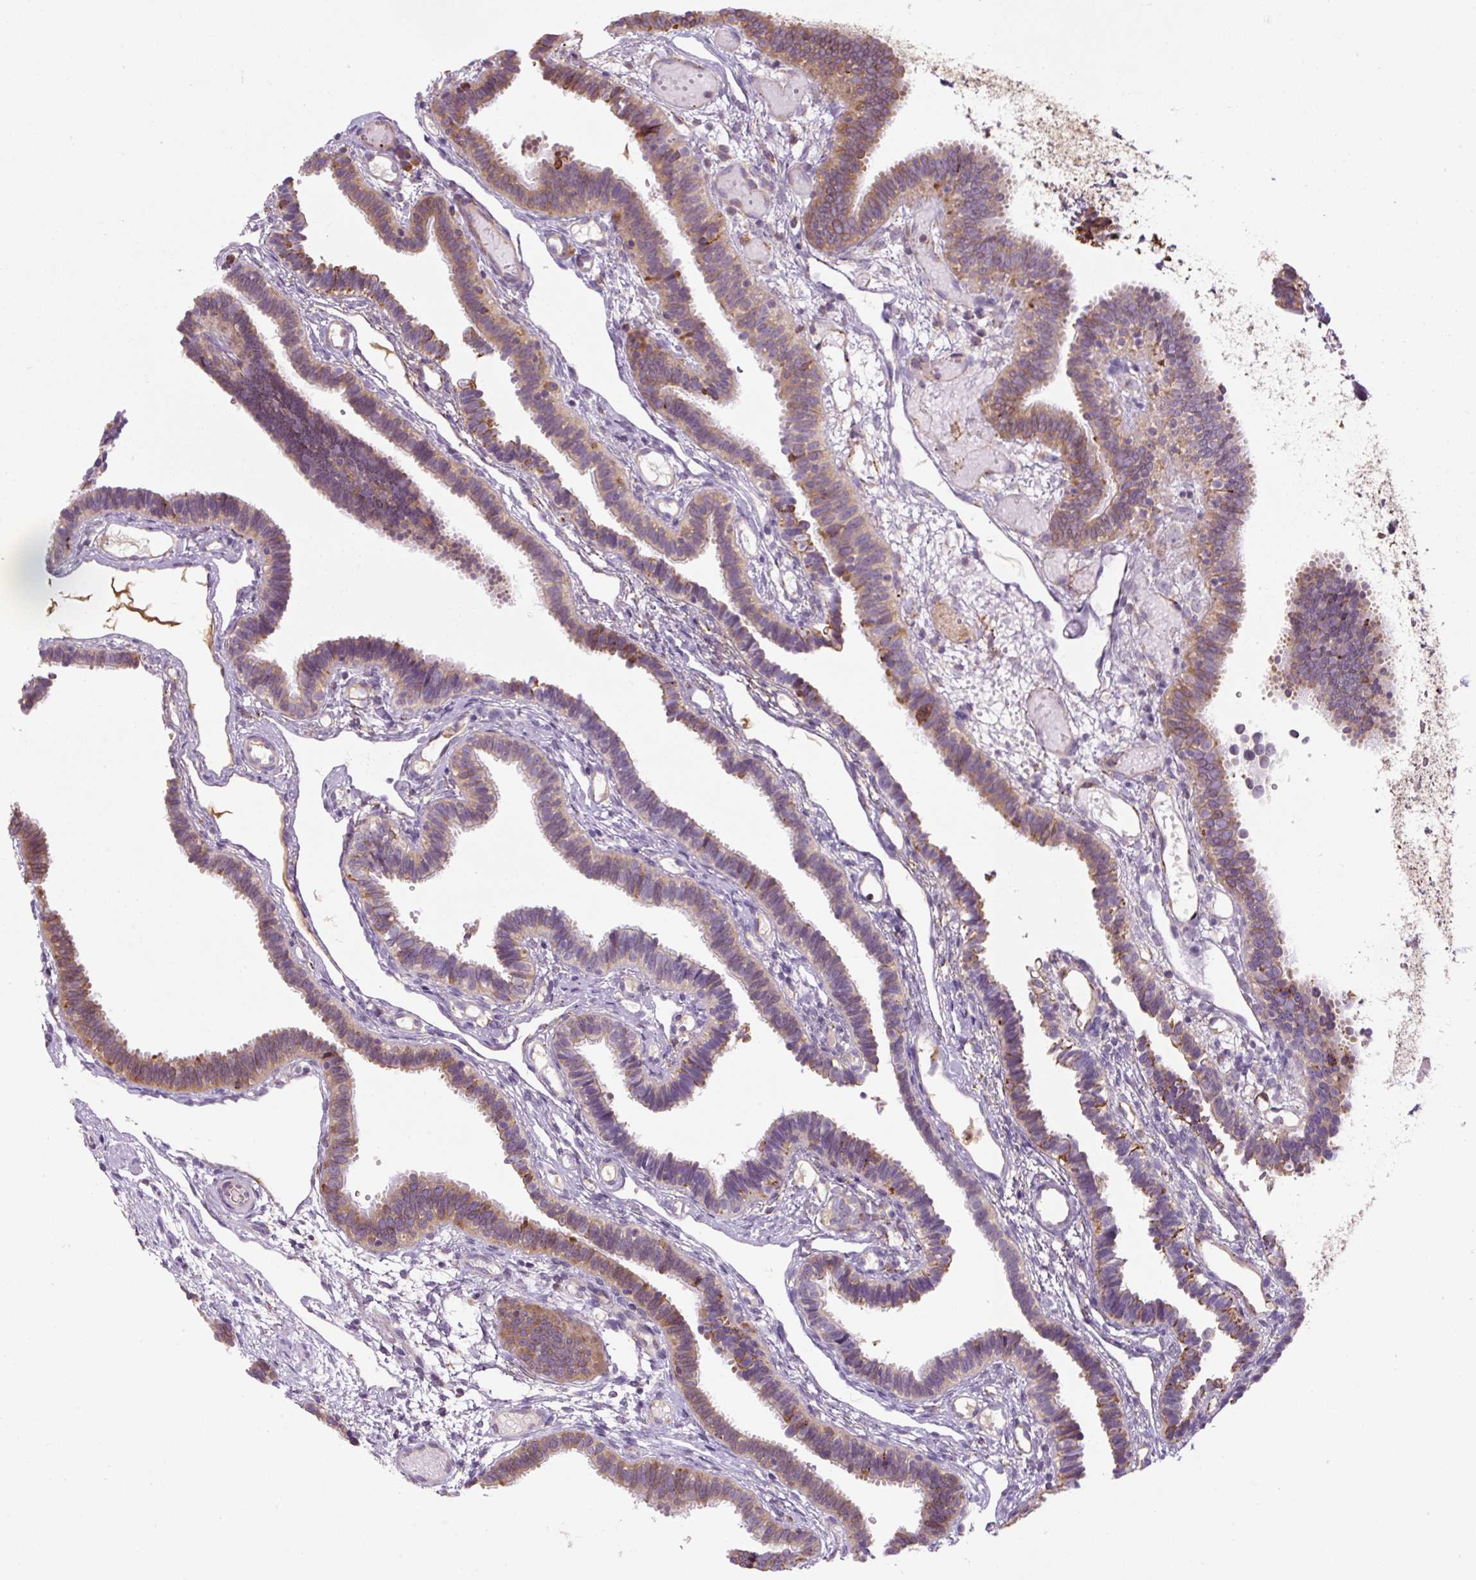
{"staining": {"intensity": "moderate", "quantity": ">75%", "location": "cytoplasmic/membranous"}, "tissue": "fallopian tube", "cell_type": "Glandular cells", "image_type": "normal", "snomed": [{"axis": "morphology", "description": "Normal tissue, NOS"}, {"axis": "topography", "description": "Fallopian tube"}], "caption": "Immunohistochemistry histopathology image of normal human fallopian tube stained for a protein (brown), which shows medium levels of moderate cytoplasmic/membranous positivity in approximately >75% of glandular cells.", "gene": "PRKCSH", "patient": {"sex": "female", "age": 37}}